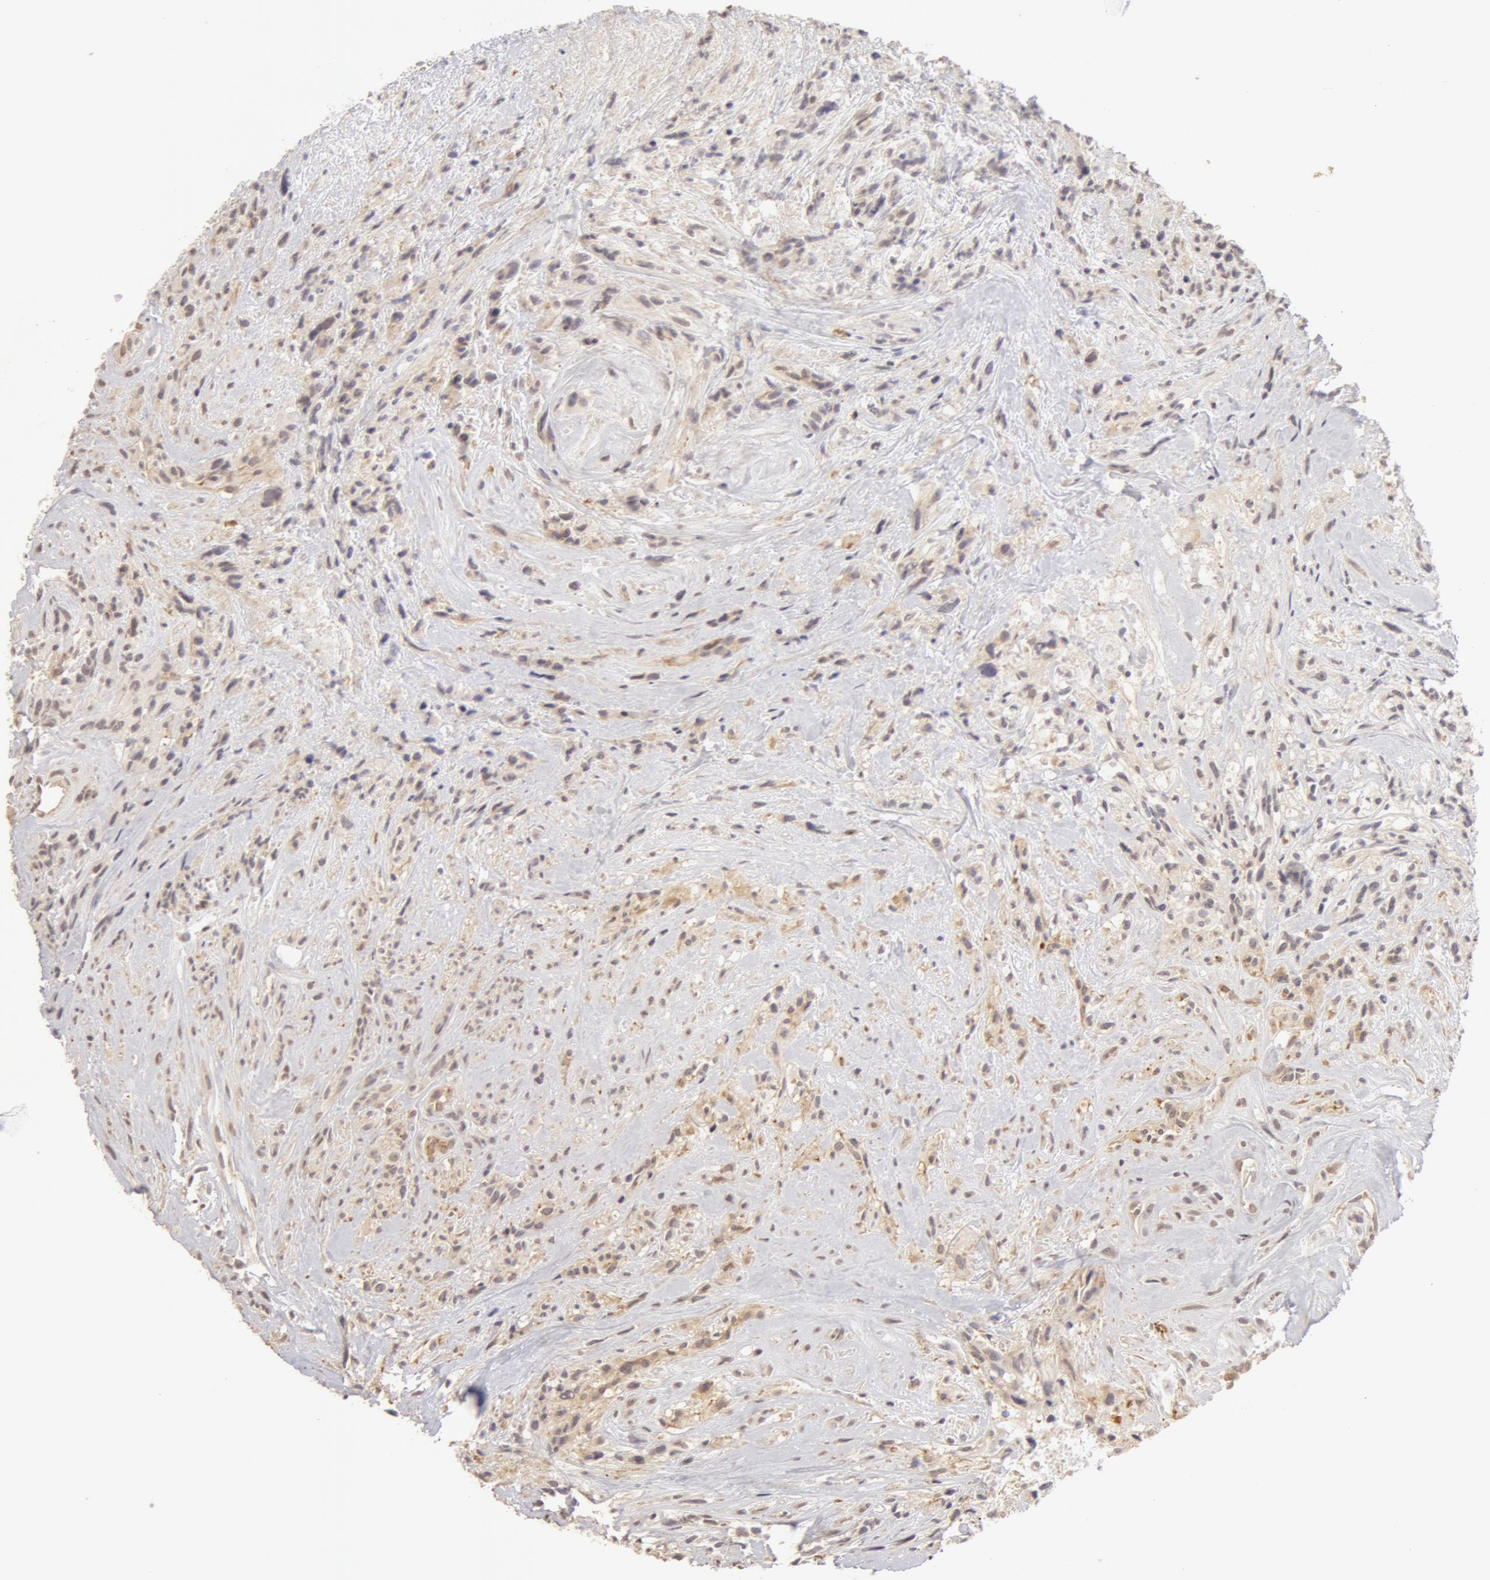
{"staining": {"intensity": "weak", "quantity": ">75%", "location": "cytoplasmic/membranous"}, "tissue": "glioma", "cell_type": "Tumor cells", "image_type": "cancer", "snomed": [{"axis": "morphology", "description": "Glioma, malignant, High grade"}, {"axis": "topography", "description": "Brain"}], "caption": "Immunohistochemistry (IHC) (DAB) staining of human high-grade glioma (malignant) shows weak cytoplasmic/membranous protein staining in approximately >75% of tumor cells.", "gene": "ADAM10", "patient": {"sex": "male", "age": 48}}